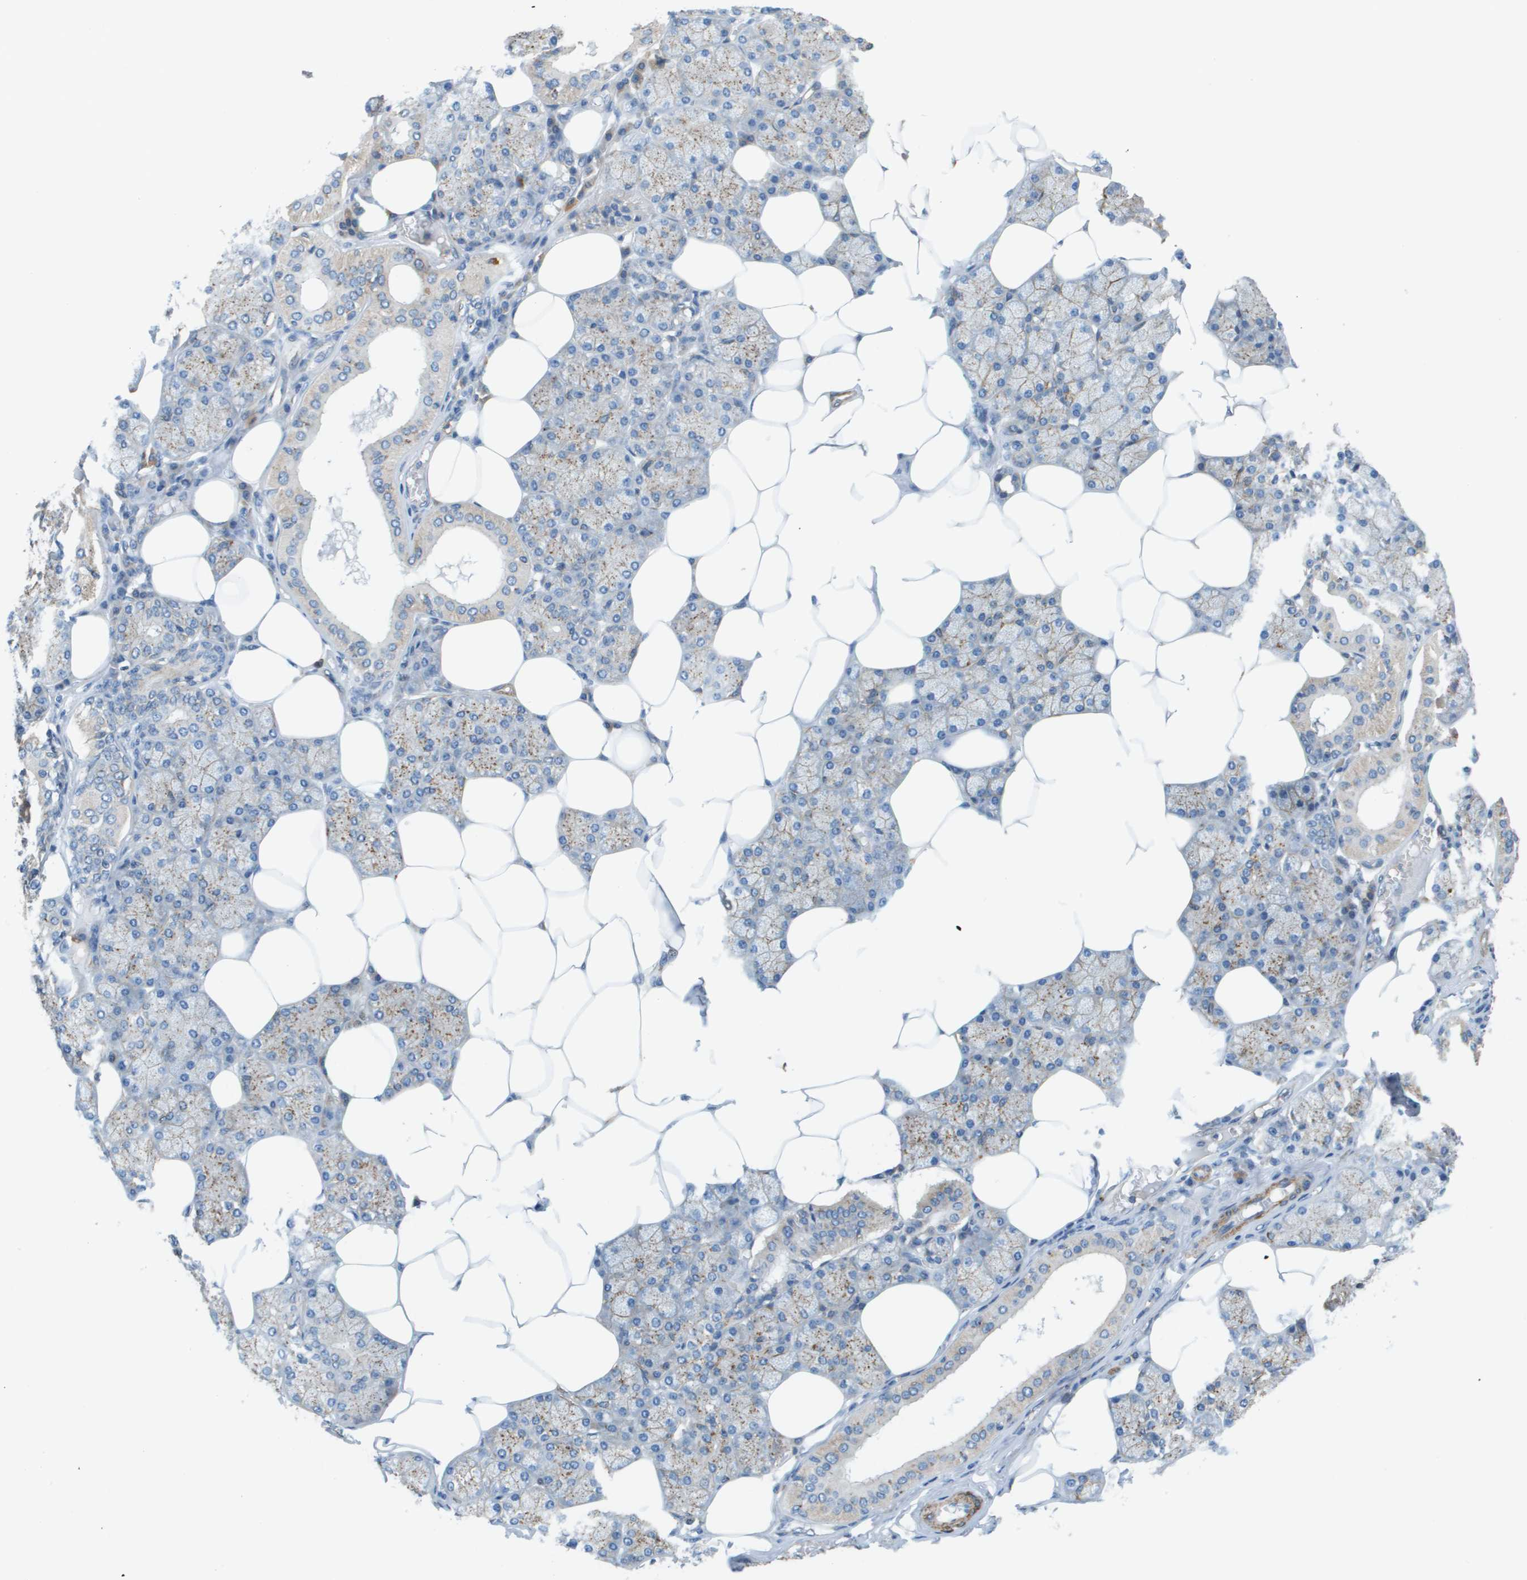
{"staining": {"intensity": "negative", "quantity": "none", "location": "none"}, "tissue": "salivary gland", "cell_type": "Glandular cells", "image_type": "normal", "snomed": [{"axis": "morphology", "description": "Normal tissue, NOS"}, {"axis": "topography", "description": "Salivary gland"}], "caption": "DAB (3,3'-diaminobenzidine) immunohistochemical staining of normal salivary gland reveals no significant positivity in glandular cells. The staining was performed using DAB to visualize the protein expression in brown, while the nuclei were stained in blue with hematoxylin (Magnification: 20x).", "gene": "MYH11", "patient": {"sex": "male", "age": 62}}